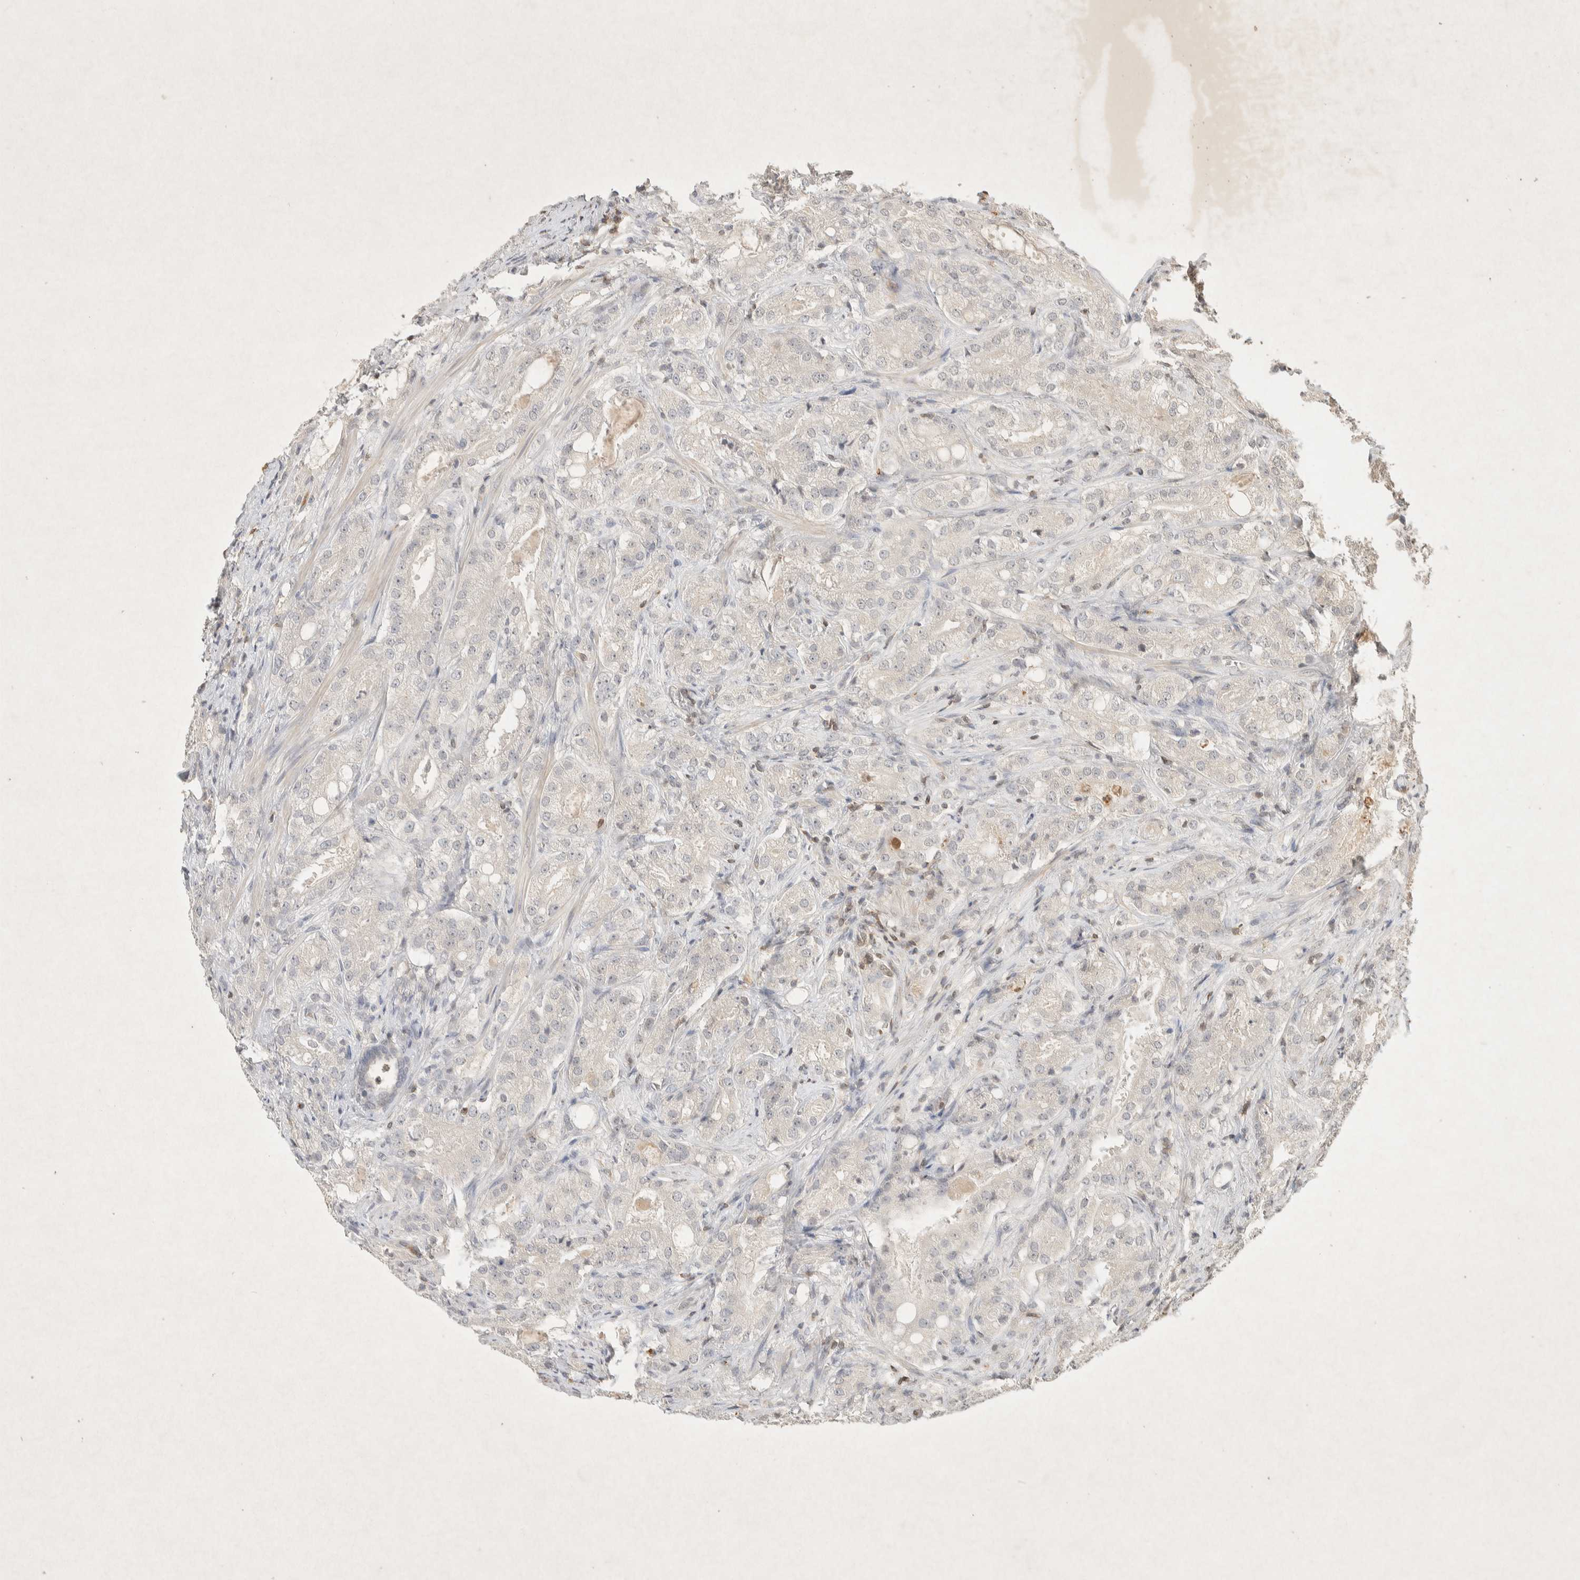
{"staining": {"intensity": "negative", "quantity": "none", "location": "none"}, "tissue": "prostate cancer", "cell_type": "Tumor cells", "image_type": "cancer", "snomed": [{"axis": "morphology", "description": "Adenocarcinoma, High grade"}, {"axis": "topography", "description": "Prostate"}], "caption": "DAB (3,3'-diaminobenzidine) immunohistochemical staining of human prostate cancer (adenocarcinoma (high-grade)) reveals no significant staining in tumor cells. (Stains: DAB (3,3'-diaminobenzidine) immunohistochemistry (IHC) with hematoxylin counter stain, Microscopy: brightfield microscopy at high magnification).", "gene": "RAC2", "patient": {"sex": "male", "age": 64}}